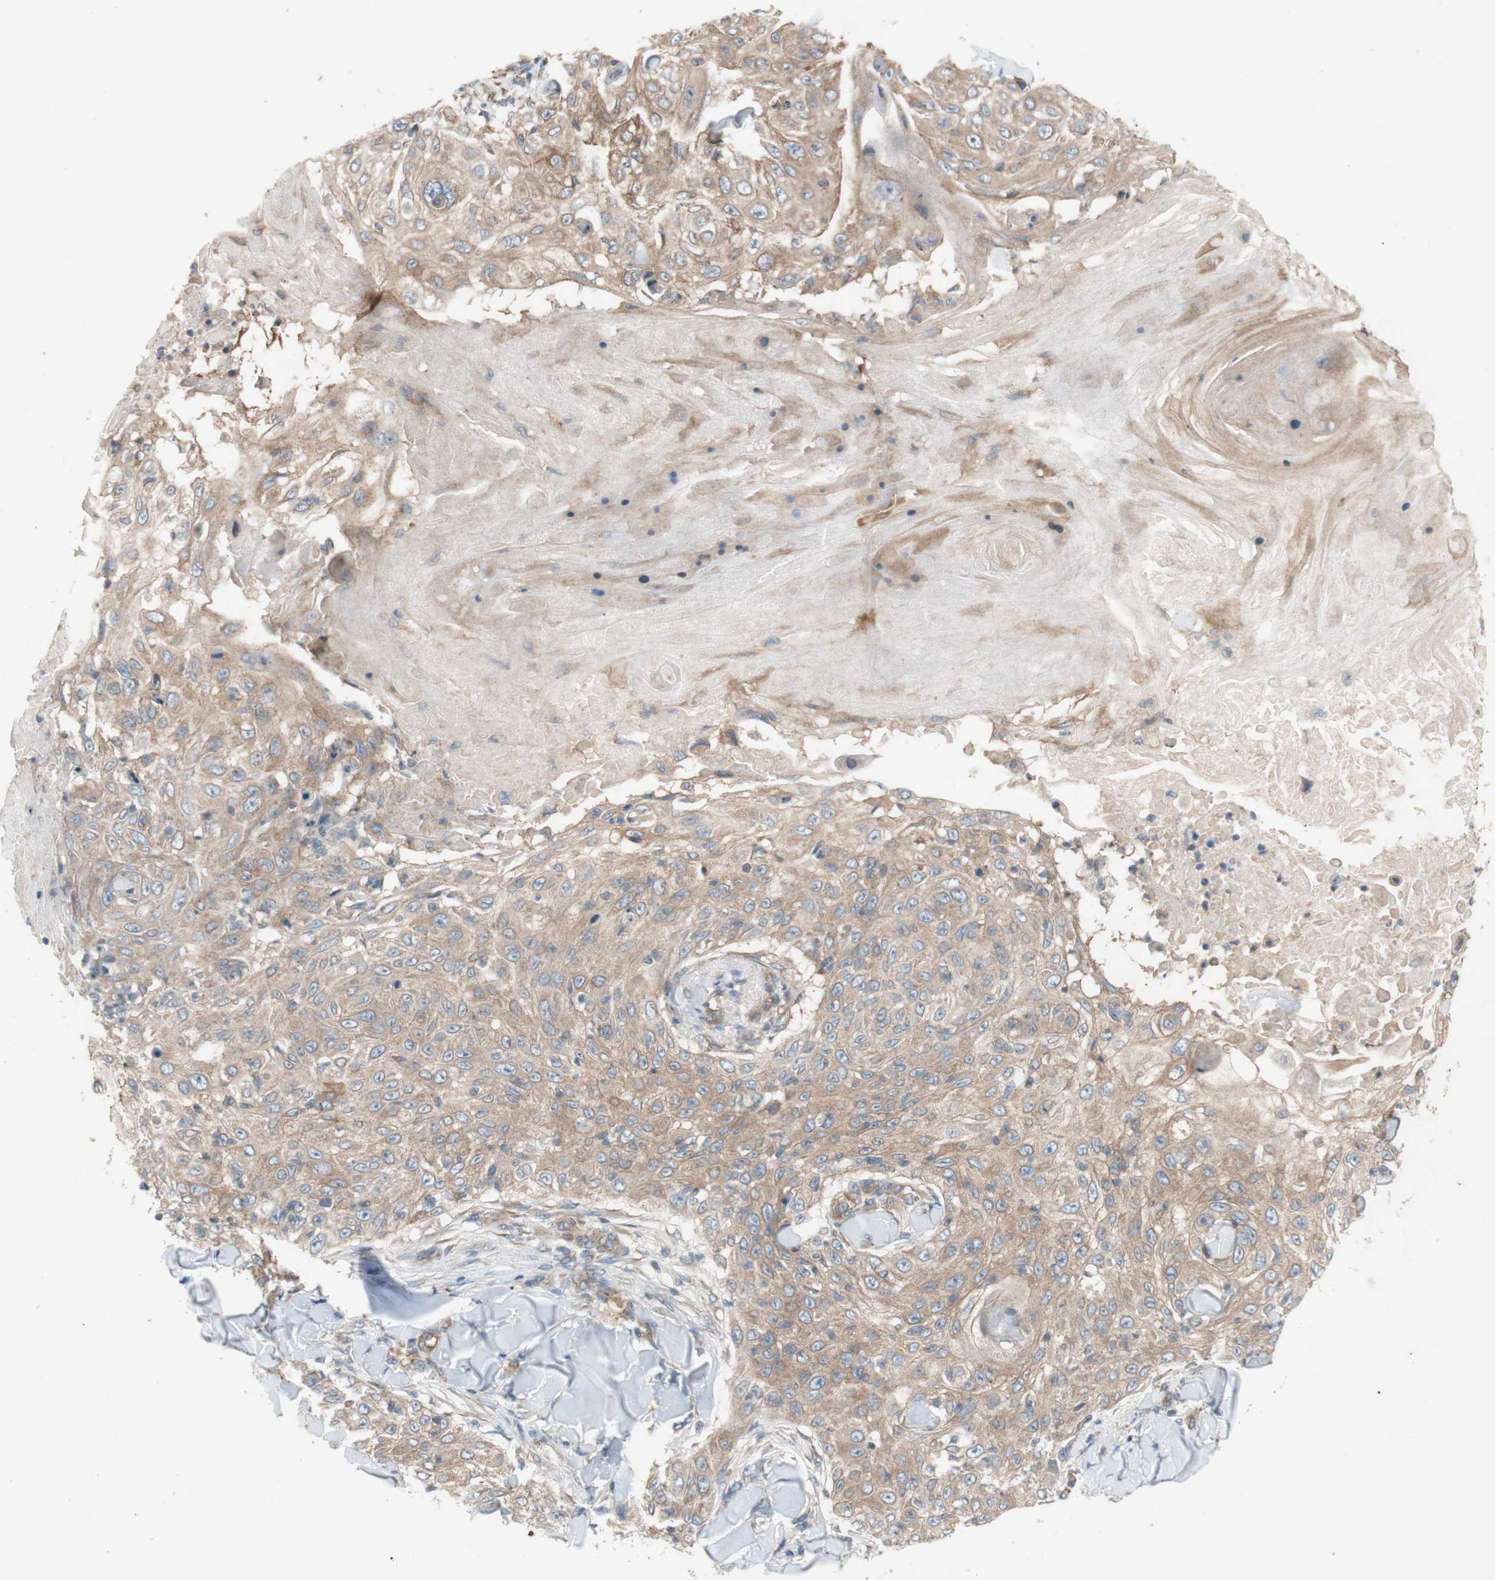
{"staining": {"intensity": "moderate", "quantity": ">75%", "location": "cytoplasmic/membranous"}, "tissue": "skin cancer", "cell_type": "Tumor cells", "image_type": "cancer", "snomed": [{"axis": "morphology", "description": "Squamous cell carcinoma, NOS"}, {"axis": "topography", "description": "Skin"}], "caption": "Immunohistochemistry (IHC) (DAB (3,3'-diaminobenzidine)) staining of skin squamous cell carcinoma exhibits moderate cytoplasmic/membranous protein positivity in about >75% of tumor cells.", "gene": "TST", "patient": {"sex": "male", "age": 86}}